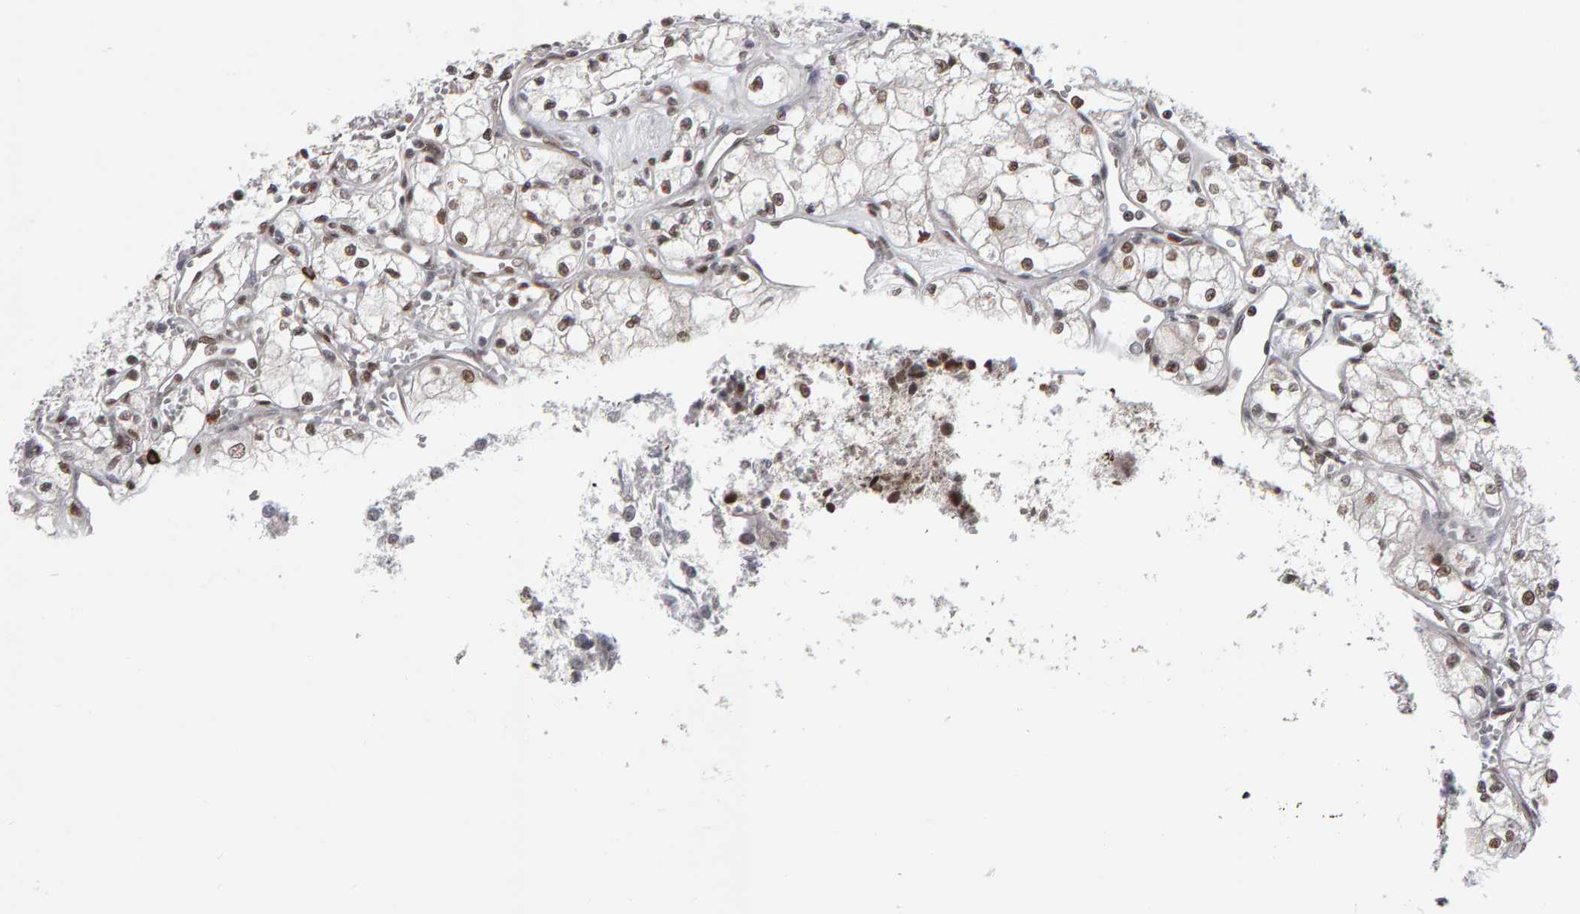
{"staining": {"intensity": "moderate", "quantity": ">75%", "location": "nuclear"}, "tissue": "renal cancer", "cell_type": "Tumor cells", "image_type": "cancer", "snomed": [{"axis": "morphology", "description": "Adenocarcinoma, NOS"}, {"axis": "topography", "description": "Kidney"}], "caption": "Moderate nuclear staining for a protein is appreciated in approximately >75% of tumor cells of renal adenocarcinoma using immunohistochemistry (IHC).", "gene": "ATF7IP", "patient": {"sex": "male", "age": 59}}